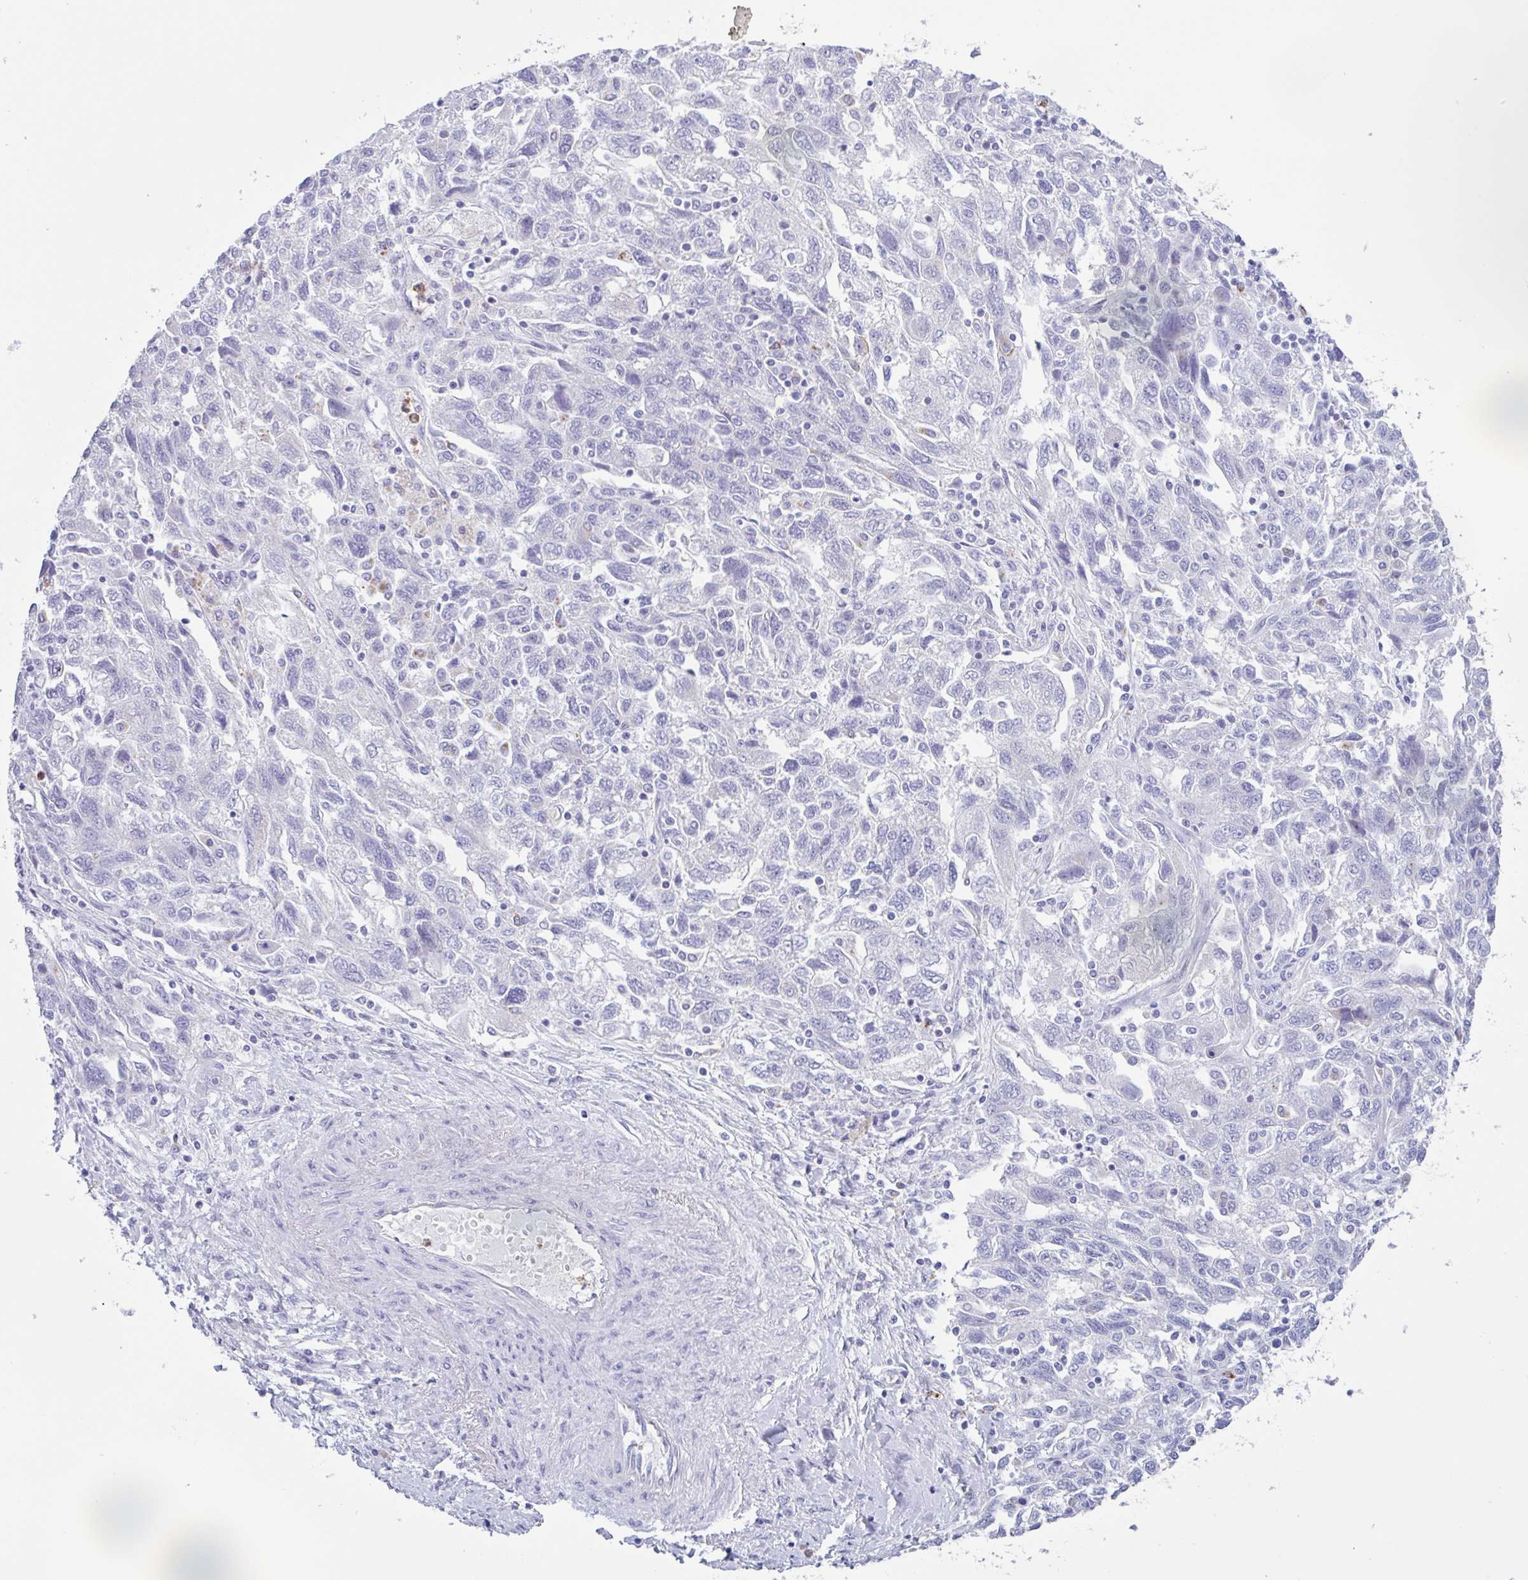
{"staining": {"intensity": "negative", "quantity": "none", "location": "none"}, "tissue": "ovarian cancer", "cell_type": "Tumor cells", "image_type": "cancer", "snomed": [{"axis": "morphology", "description": "Carcinoma, NOS"}, {"axis": "morphology", "description": "Cystadenocarcinoma, serous, NOS"}, {"axis": "topography", "description": "Ovary"}], "caption": "This is a micrograph of immunohistochemistry (IHC) staining of ovarian cancer (serous cystadenocarcinoma), which shows no positivity in tumor cells.", "gene": "DTWD2", "patient": {"sex": "female", "age": 69}}